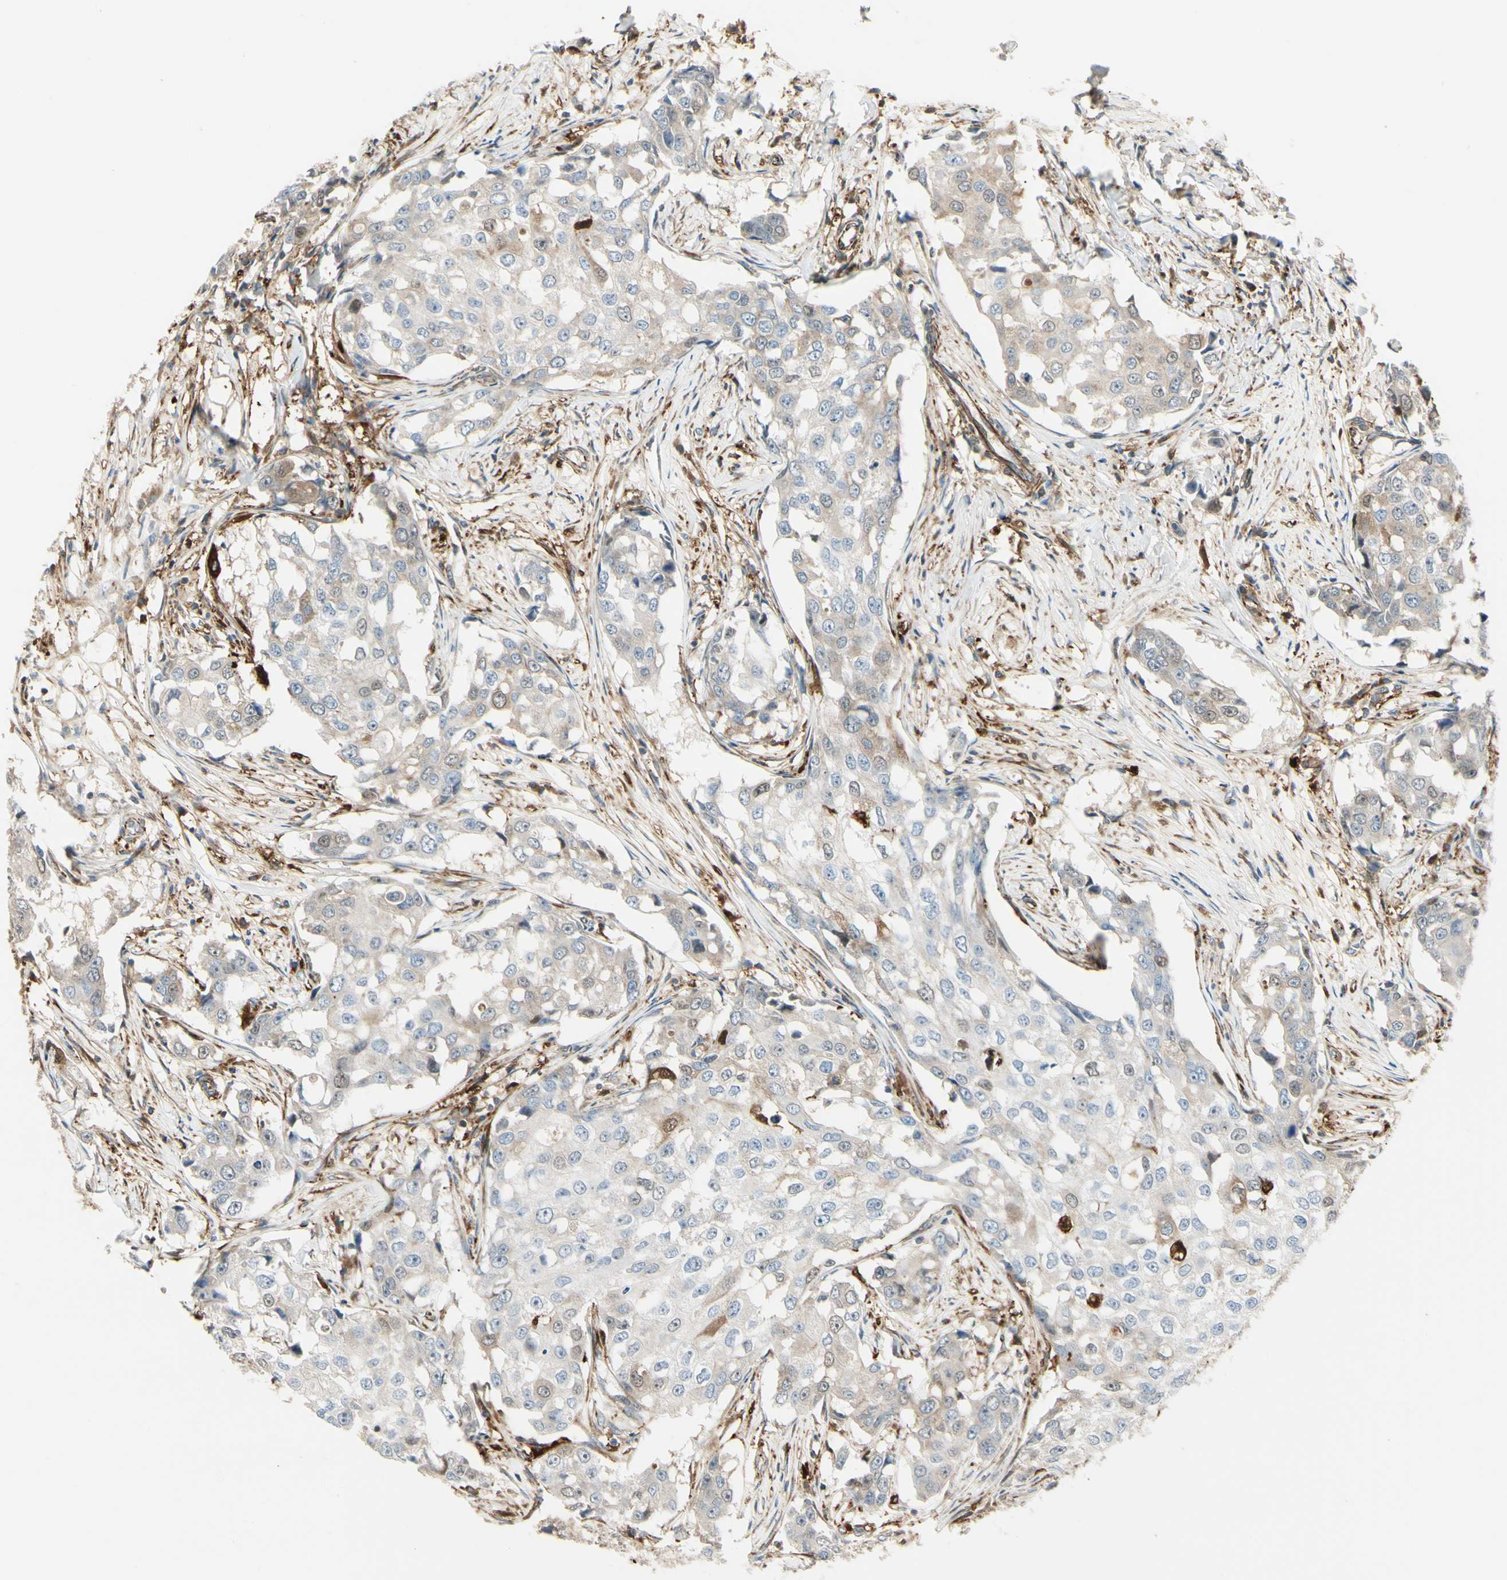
{"staining": {"intensity": "moderate", "quantity": "<25%", "location": "cytoplasmic/membranous"}, "tissue": "breast cancer", "cell_type": "Tumor cells", "image_type": "cancer", "snomed": [{"axis": "morphology", "description": "Duct carcinoma"}, {"axis": "topography", "description": "Breast"}], "caption": "High-magnification brightfield microscopy of breast intraductal carcinoma stained with DAB (brown) and counterstained with hematoxylin (blue). tumor cells exhibit moderate cytoplasmic/membranous staining is seen in approximately<25% of cells.", "gene": "FTH1", "patient": {"sex": "female", "age": 27}}